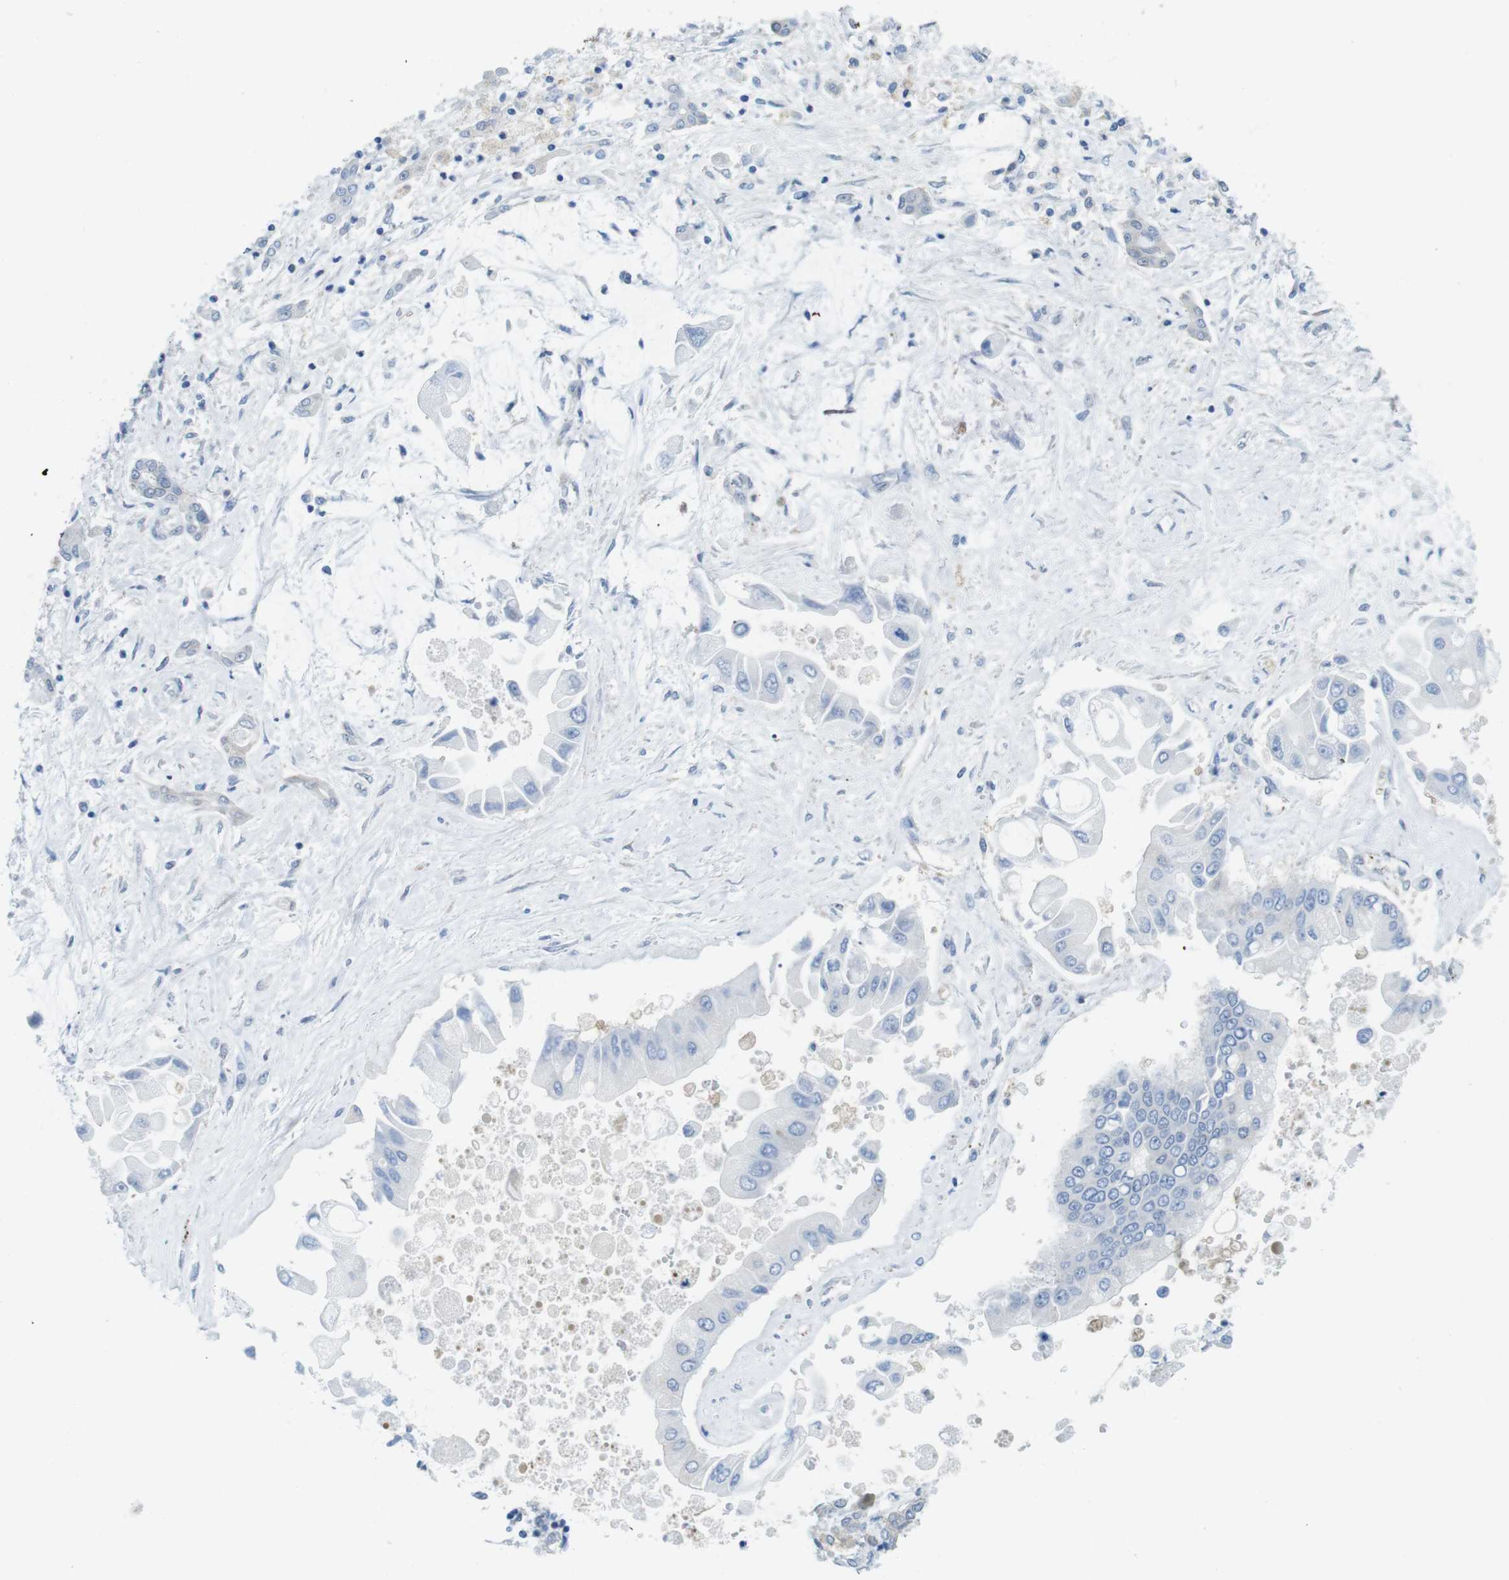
{"staining": {"intensity": "negative", "quantity": "none", "location": "none"}, "tissue": "liver cancer", "cell_type": "Tumor cells", "image_type": "cancer", "snomed": [{"axis": "morphology", "description": "Cholangiocarcinoma"}, {"axis": "topography", "description": "Liver"}], "caption": "Human liver cholangiocarcinoma stained for a protein using immunohistochemistry exhibits no positivity in tumor cells.", "gene": "CASP2", "patient": {"sex": "male", "age": 50}}